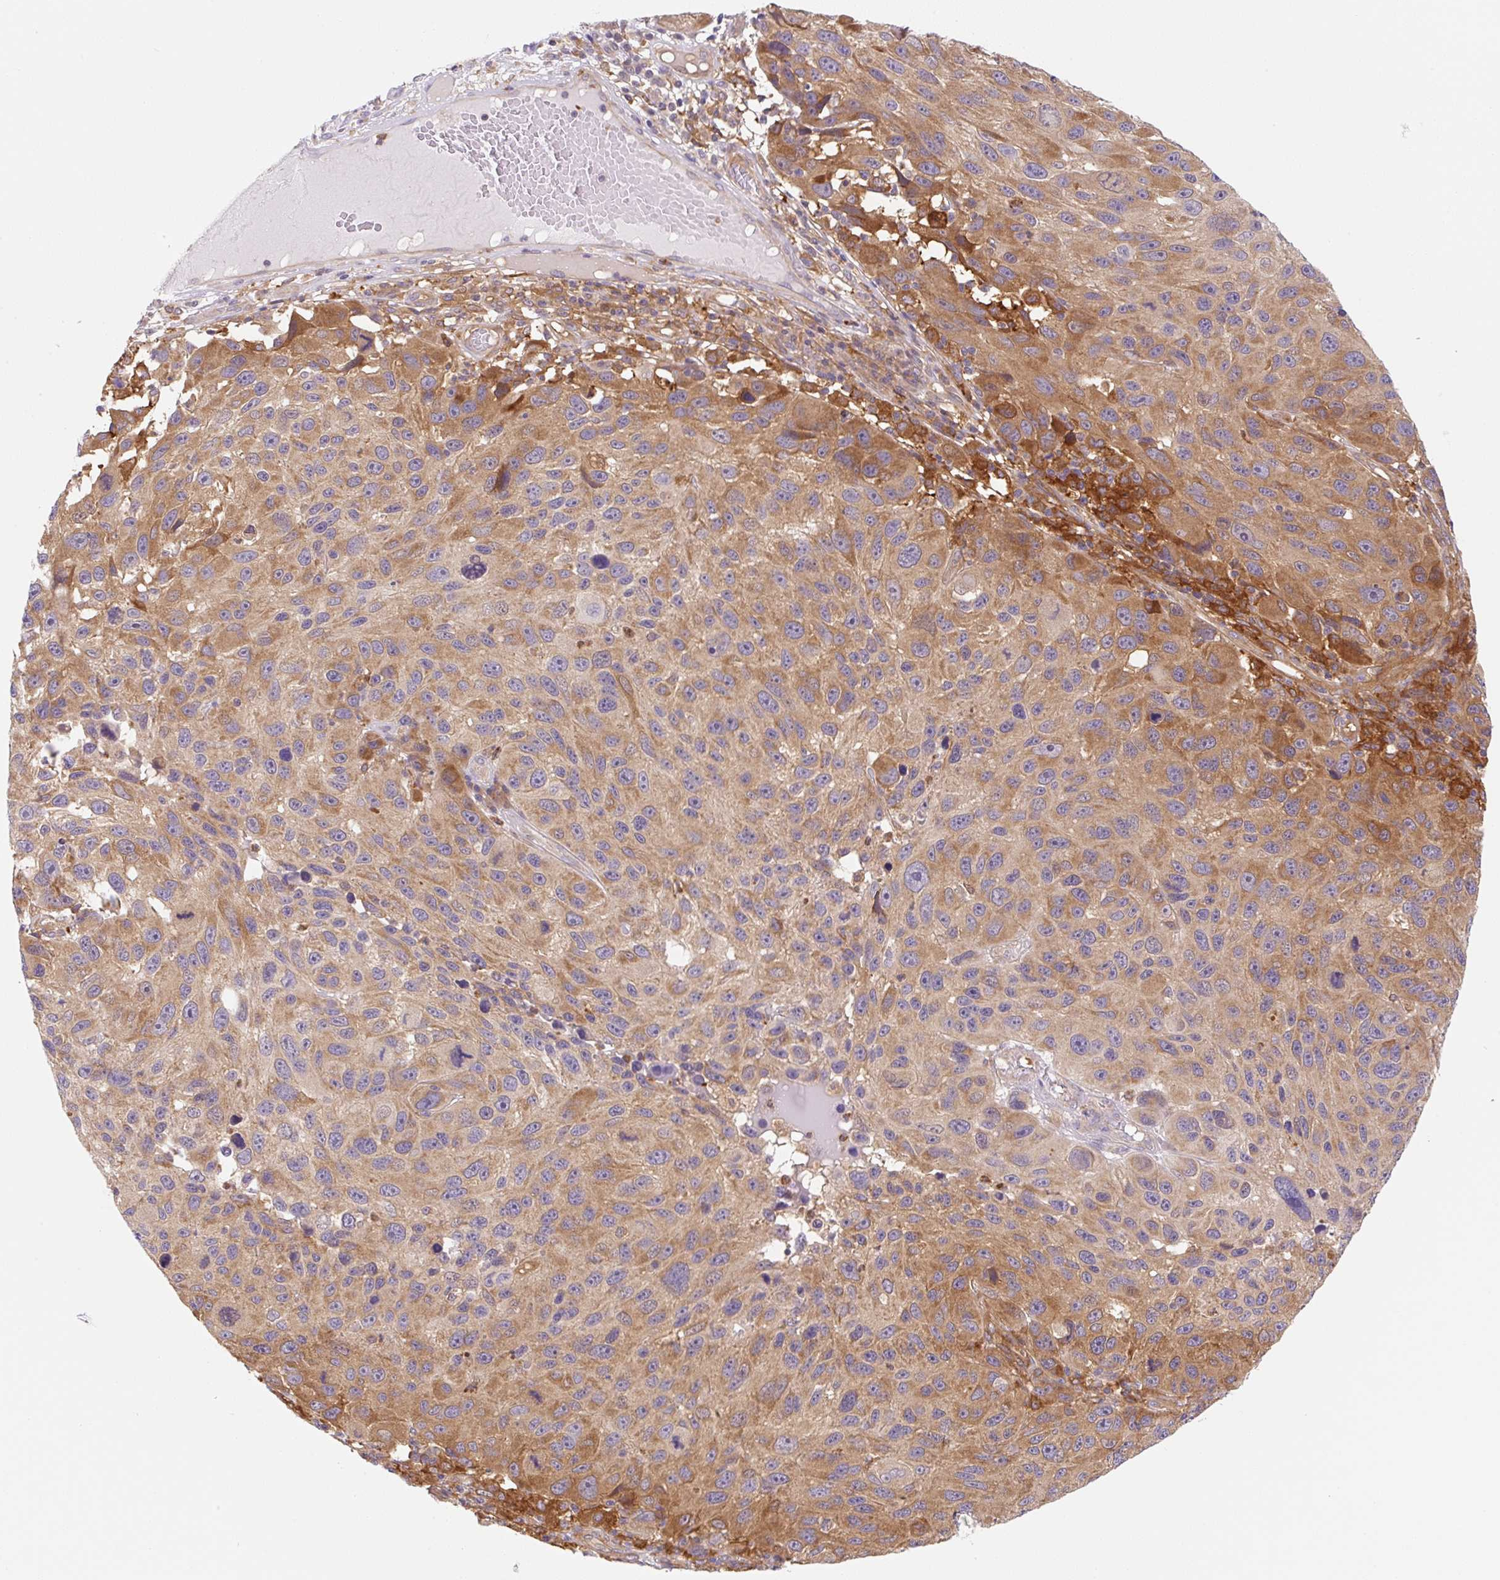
{"staining": {"intensity": "moderate", "quantity": ">75%", "location": "cytoplasmic/membranous"}, "tissue": "melanoma", "cell_type": "Tumor cells", "image_type": "cancer", "snomed": [{"axis": "morphology", "description": "Malignant melanoma, NOS"}, {"axis": "topography", "description": "Skin"}], "caption": "Malignant melanoma stained with DAB (3,3'-diaminobenzidine) immunohistochemistry exhibits medium levels of moderate cytoplasmic/membranous positivity in about >75% of tumor cells.", "gene": "OMA1", "patient": {"sex": "male", "age": 53}}